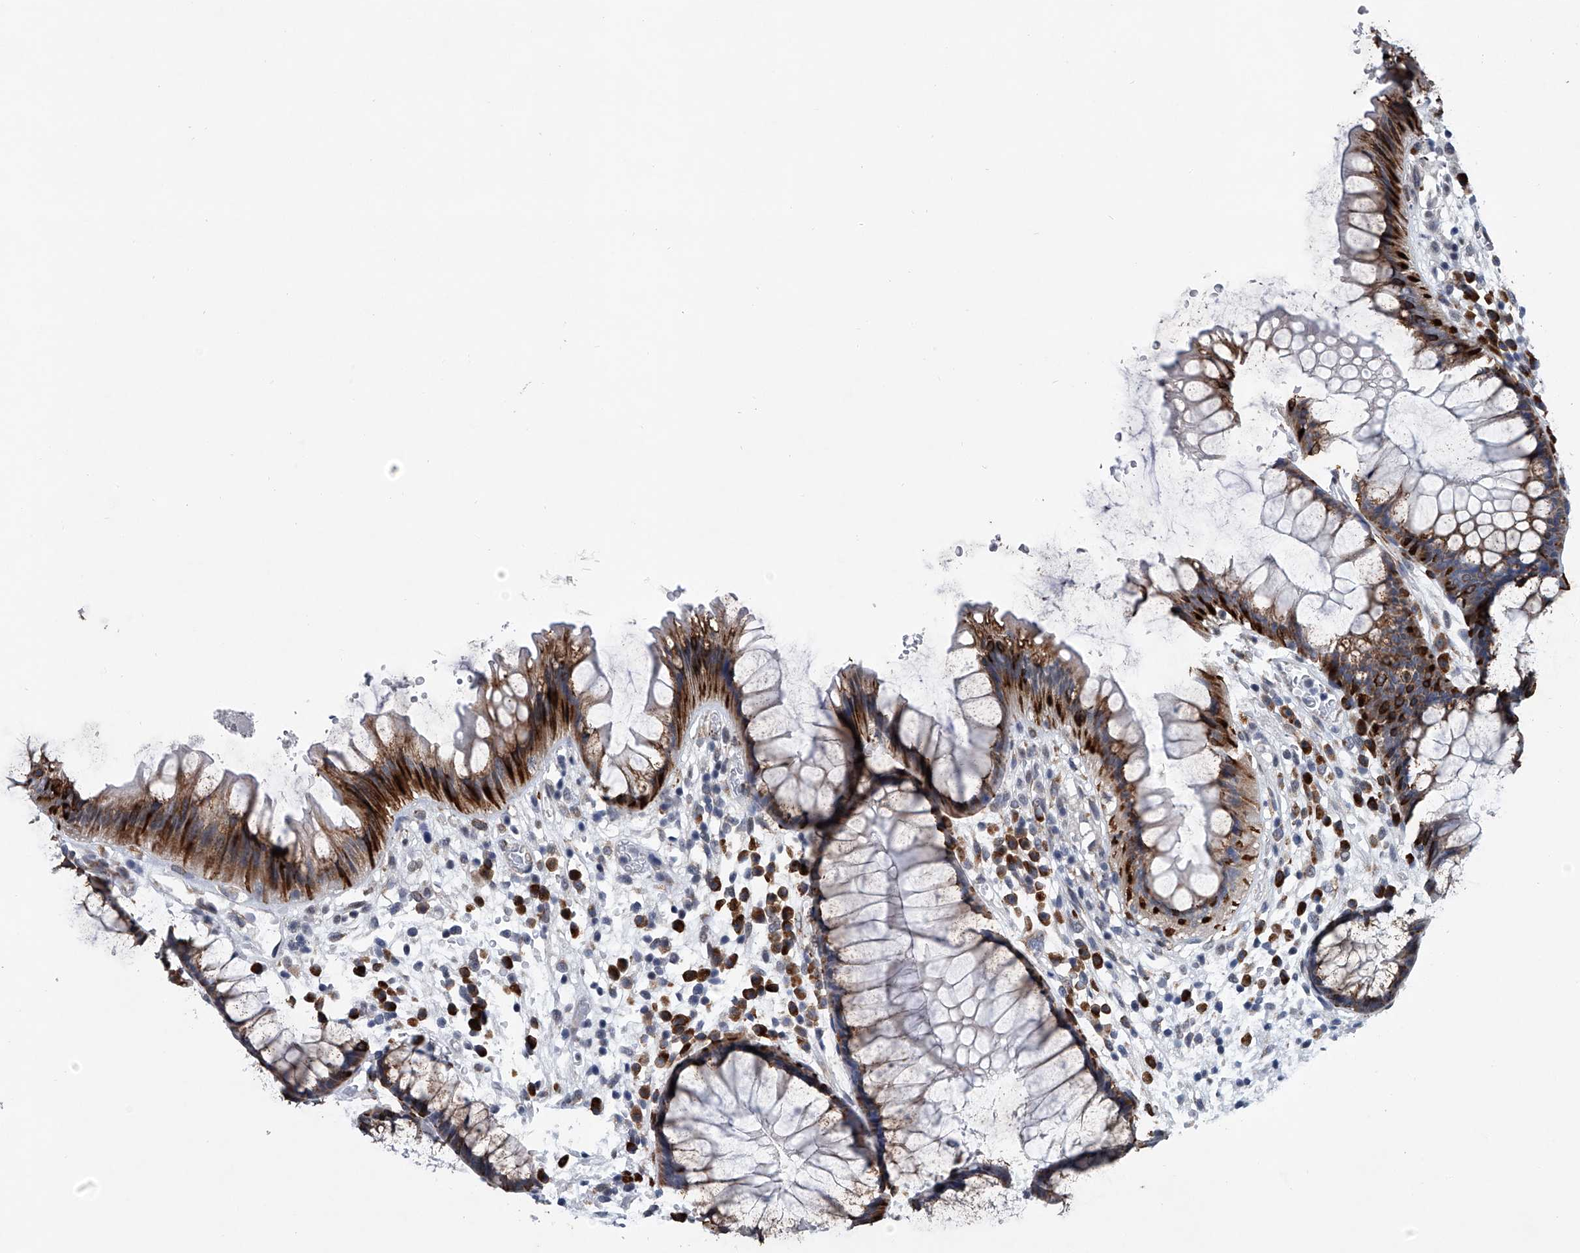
{"staining": {"intensity": "strong", "quantity": "25%-75%", "location": "cytoplasmic/membranous"}, "tissue": "rectum", "cell_type": "Glandular cells", "image_type": "normal", "snomed": [{"axis": "morphology", "description": "Normal tissue, NOS"}, {"axis": "topography", "description": "Rectum"}], "caption": "IHC photomicrograph of benign rectum: rectum stained using immunohistochemistry displays high levels of strong protein expression localized specifically in the cytoplasmic/membranous of glandular cells, appearing as a cytoplasmic/membranous brown color.", "gene": "PPP2R5D", "patient": {"sex": "male", "age": 51}}